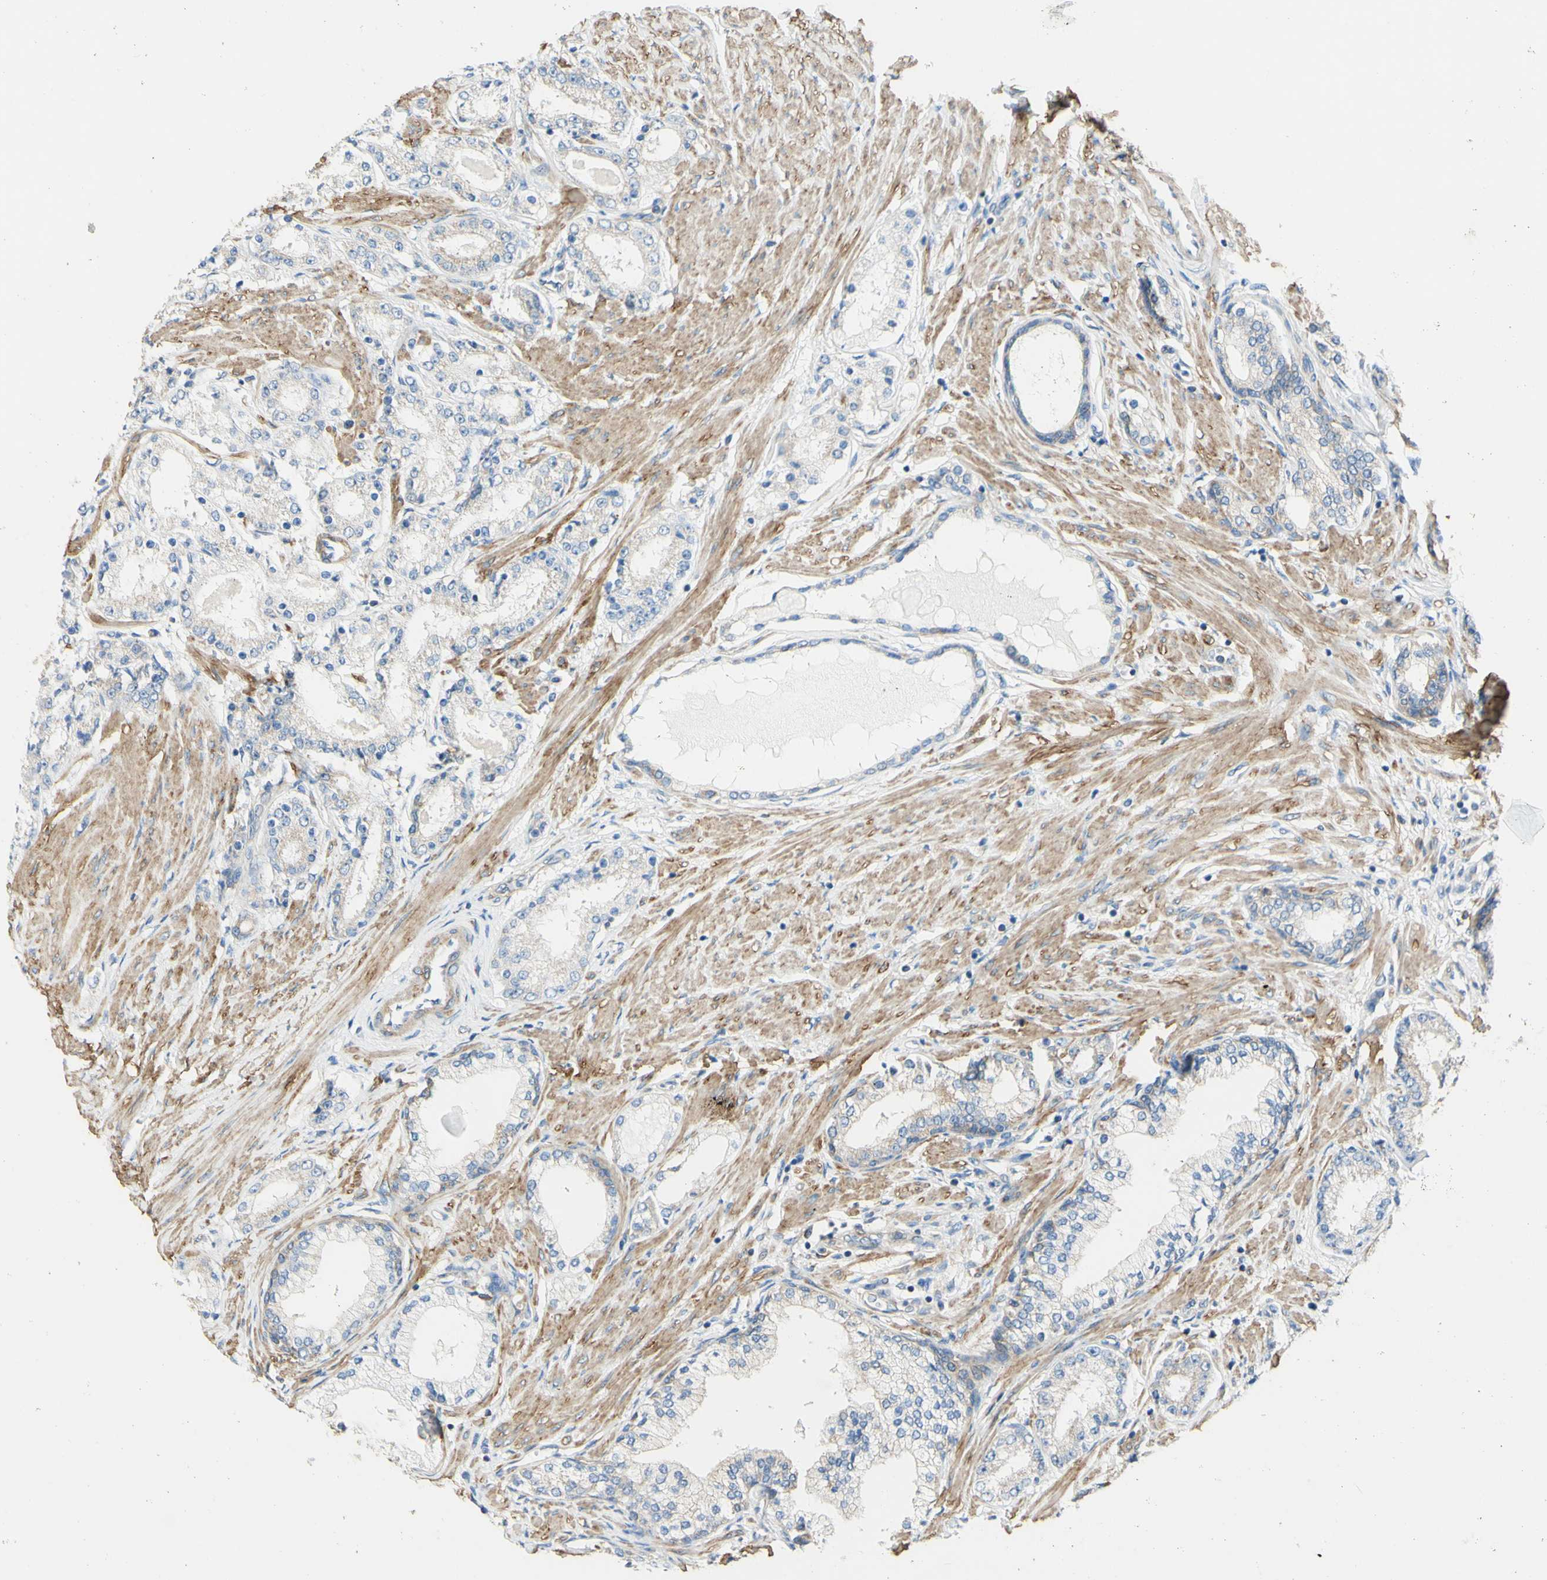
{"staining": {"intensity": "negative", "quantity": "none", "location": "none"}, "tissue": "prostate cancer", "cell_type": "Tumor cells", "image_type": "cancer", "snomed": [{"axis": "morphology", "description": "Adenocarcinoma, Low grade"}, {"axis": "topography", "description": "Prostate"}], "caption": "Image shows no significant protein staining in tumor cells of prostate adenocarcinoma (low-grade).", "gene": "RETREG2", "patient": {"sex": "male", "age": 63}}